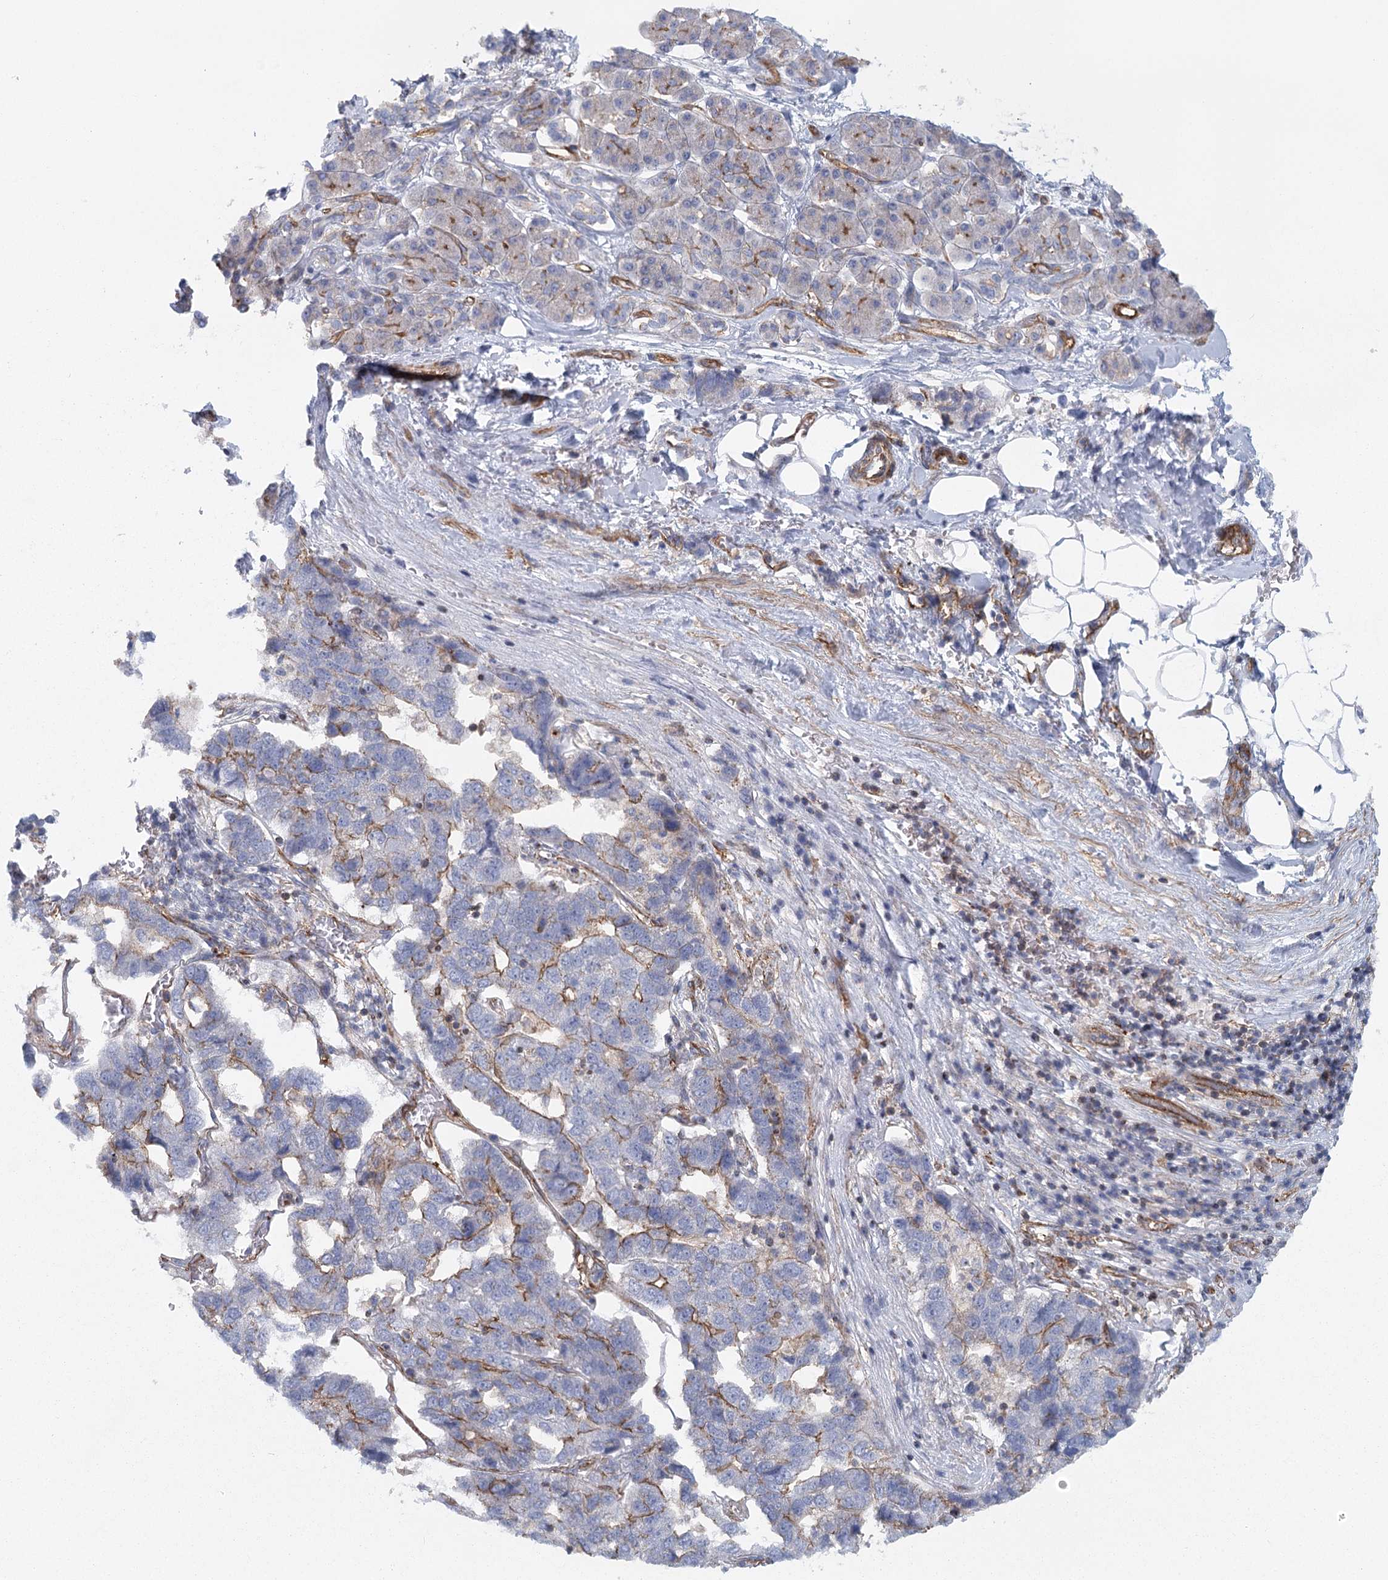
{"staining": {"intensity": "moderate", "quantity": "<25%", "location": "cytoplasmic/membranous"}, "tissue": "pancreatic cancer", "cell_type": "Tumor cells", "image_type": "cancer", "snomed": [{"axis": "morphology", "description": "Adenocarcinoma, NOS"}, {"axis": "topography", "description": "Pancreas"}], "caption": "Approximately <25% of tumor cells in pancreatic cancer reveal moderate cytoplasmic/membranous protein staining as visualized by brown immunohistochemical staining.", "gene": "IFT46", "patient": {"sex": "female", "age": 61}}